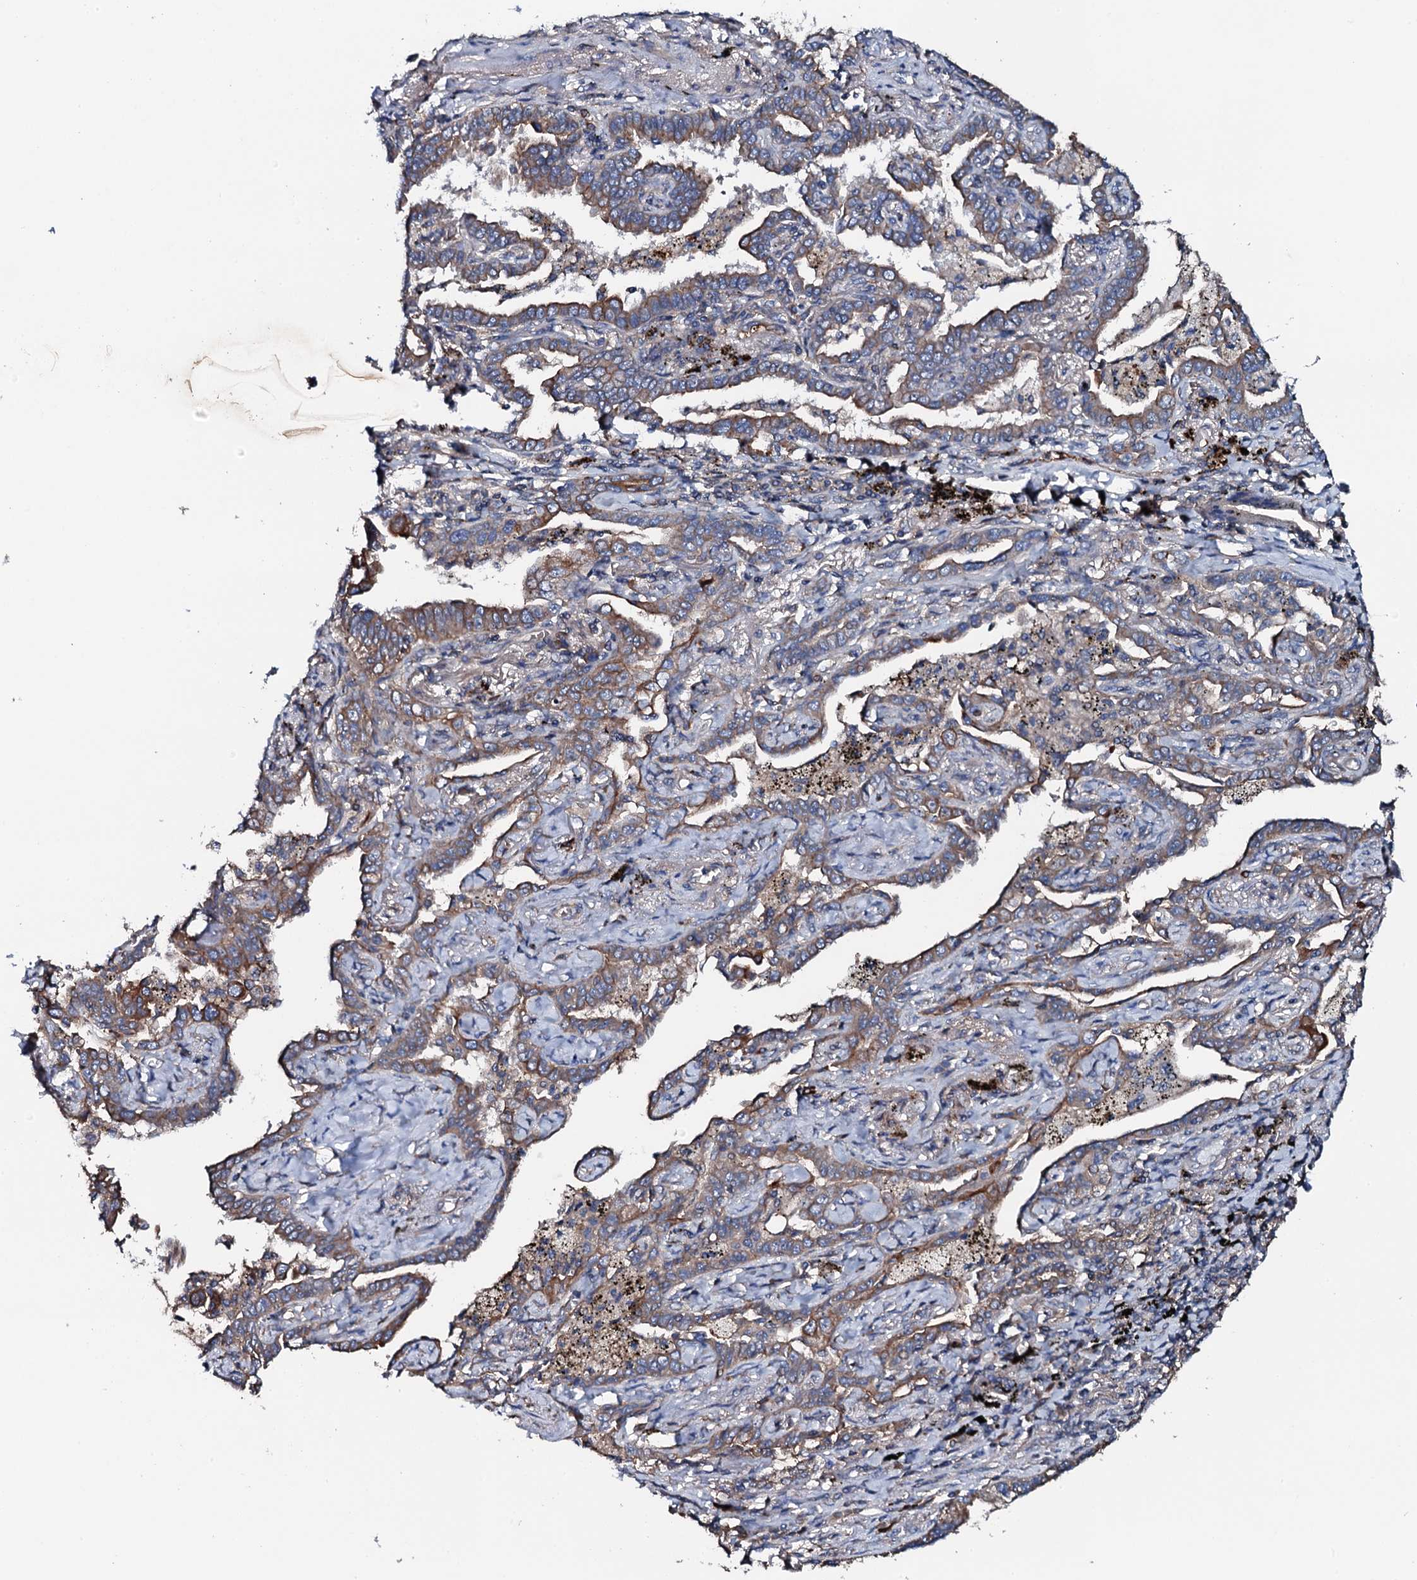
{"staining": {"intensity": "moderate", "quantity": ">75%", "location": "cytoplasmic/membranous"}, "tissue": "lung cancer", "cell_type": "Tumor cells", "image_type": "cancer", "snomed": [{"axis": "morphology", "description": "Adenocarcinoma, NOS"}, {"axis": "topography", "description": "Lung"}], "caption": "About >75% of tumor cells in human lung cancer reveal moderate cytoplasmic/membranous protein expression as visualized by brown immunohistochemical staining.", "gene": "NEK1", "patient": {"sex": "male", "age": 67}}